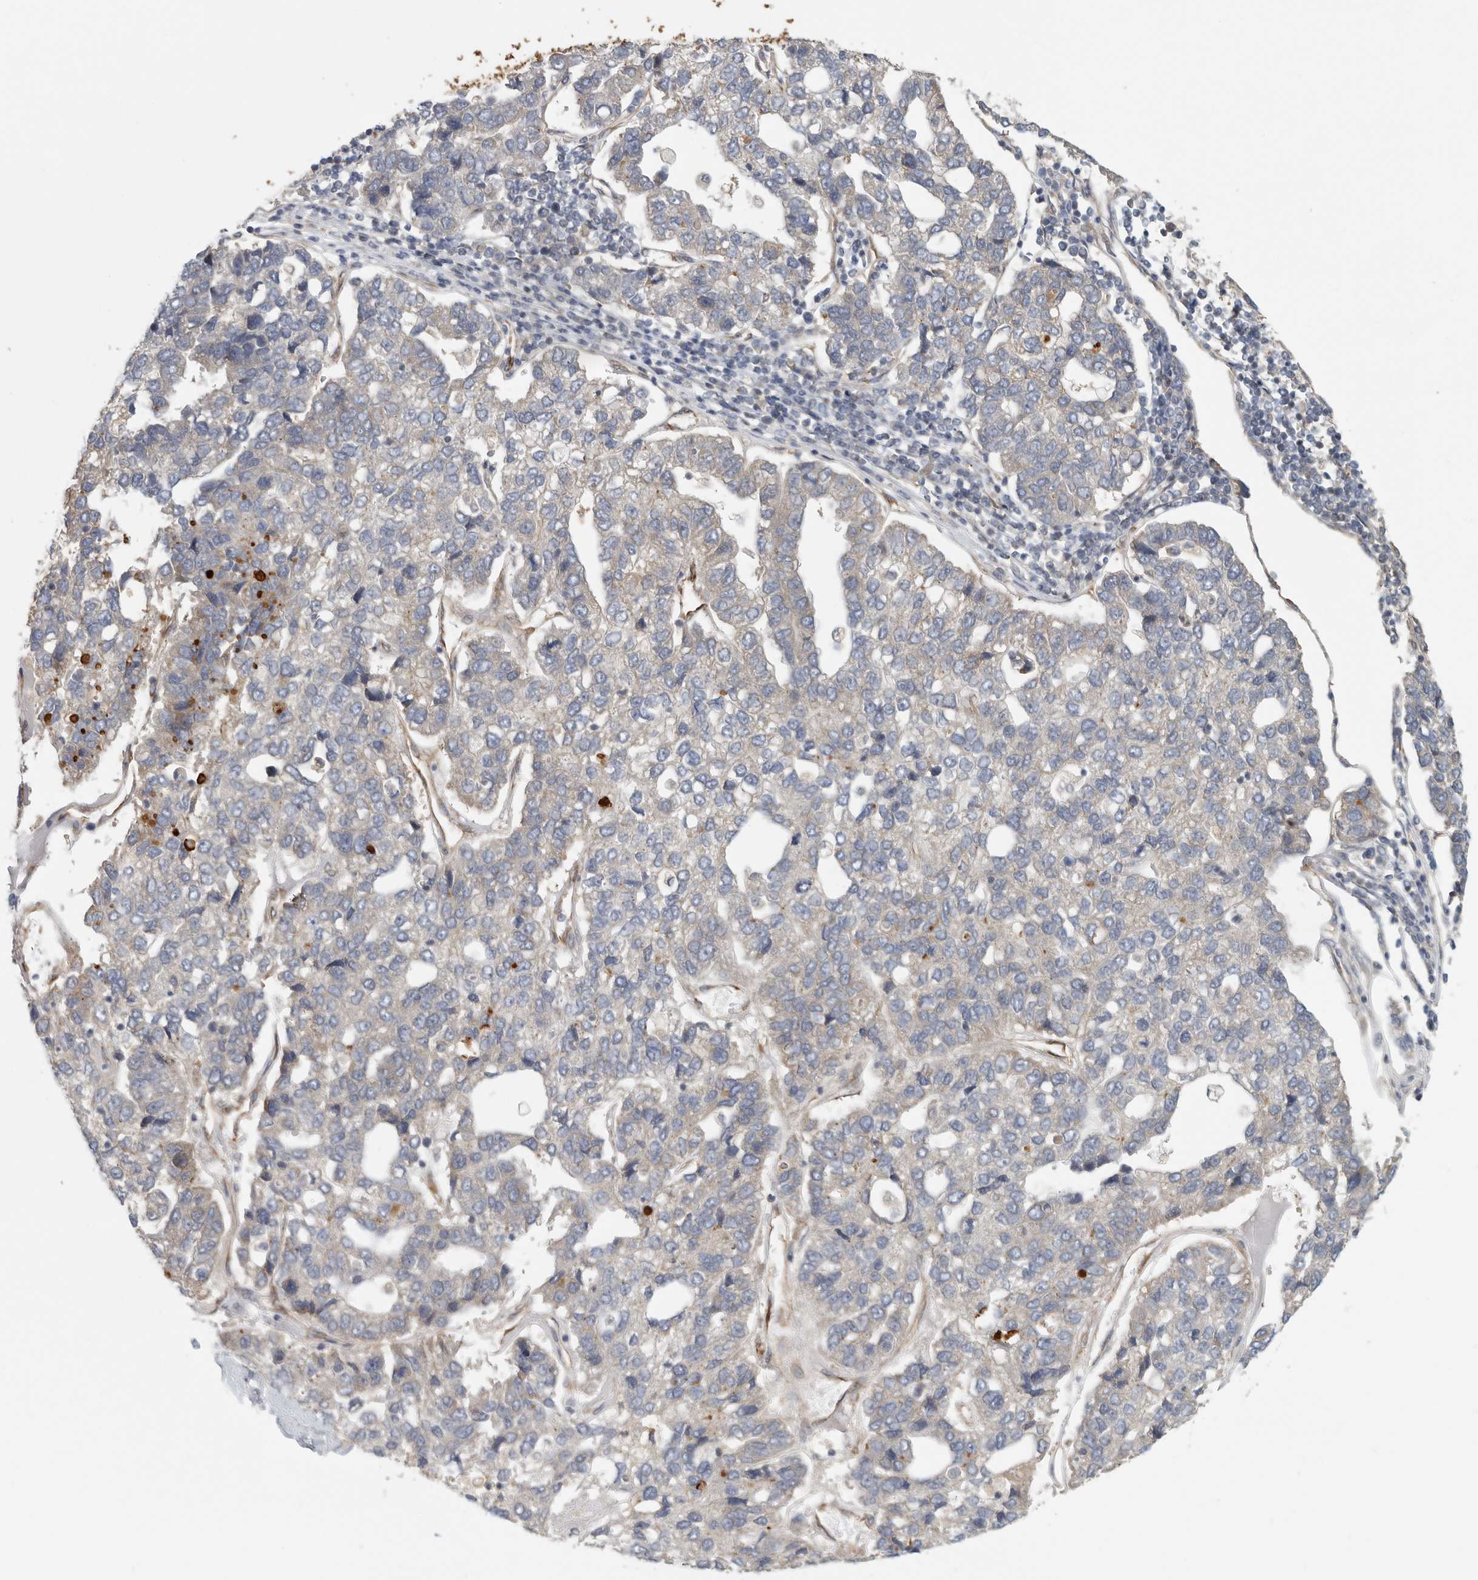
{"staining": {"intensity": "negative", "quantity": "none", "location": "none"}, "tissue": "pancreatic cancer", "cell_type": "Tumor cells", "image_type": "cancer", "snomed": [{"axis": "morphology", "description": "Adenocarcinoma, NOS"}, {"axis": "topography", "description": "Pancreas"}], "caption": "Pancreatic adenocarcinoma stained for a protein using IHC displays no expression tumor cells.", "gene": "BCAP29", "patient": {"sex": "female", "age": 61}}